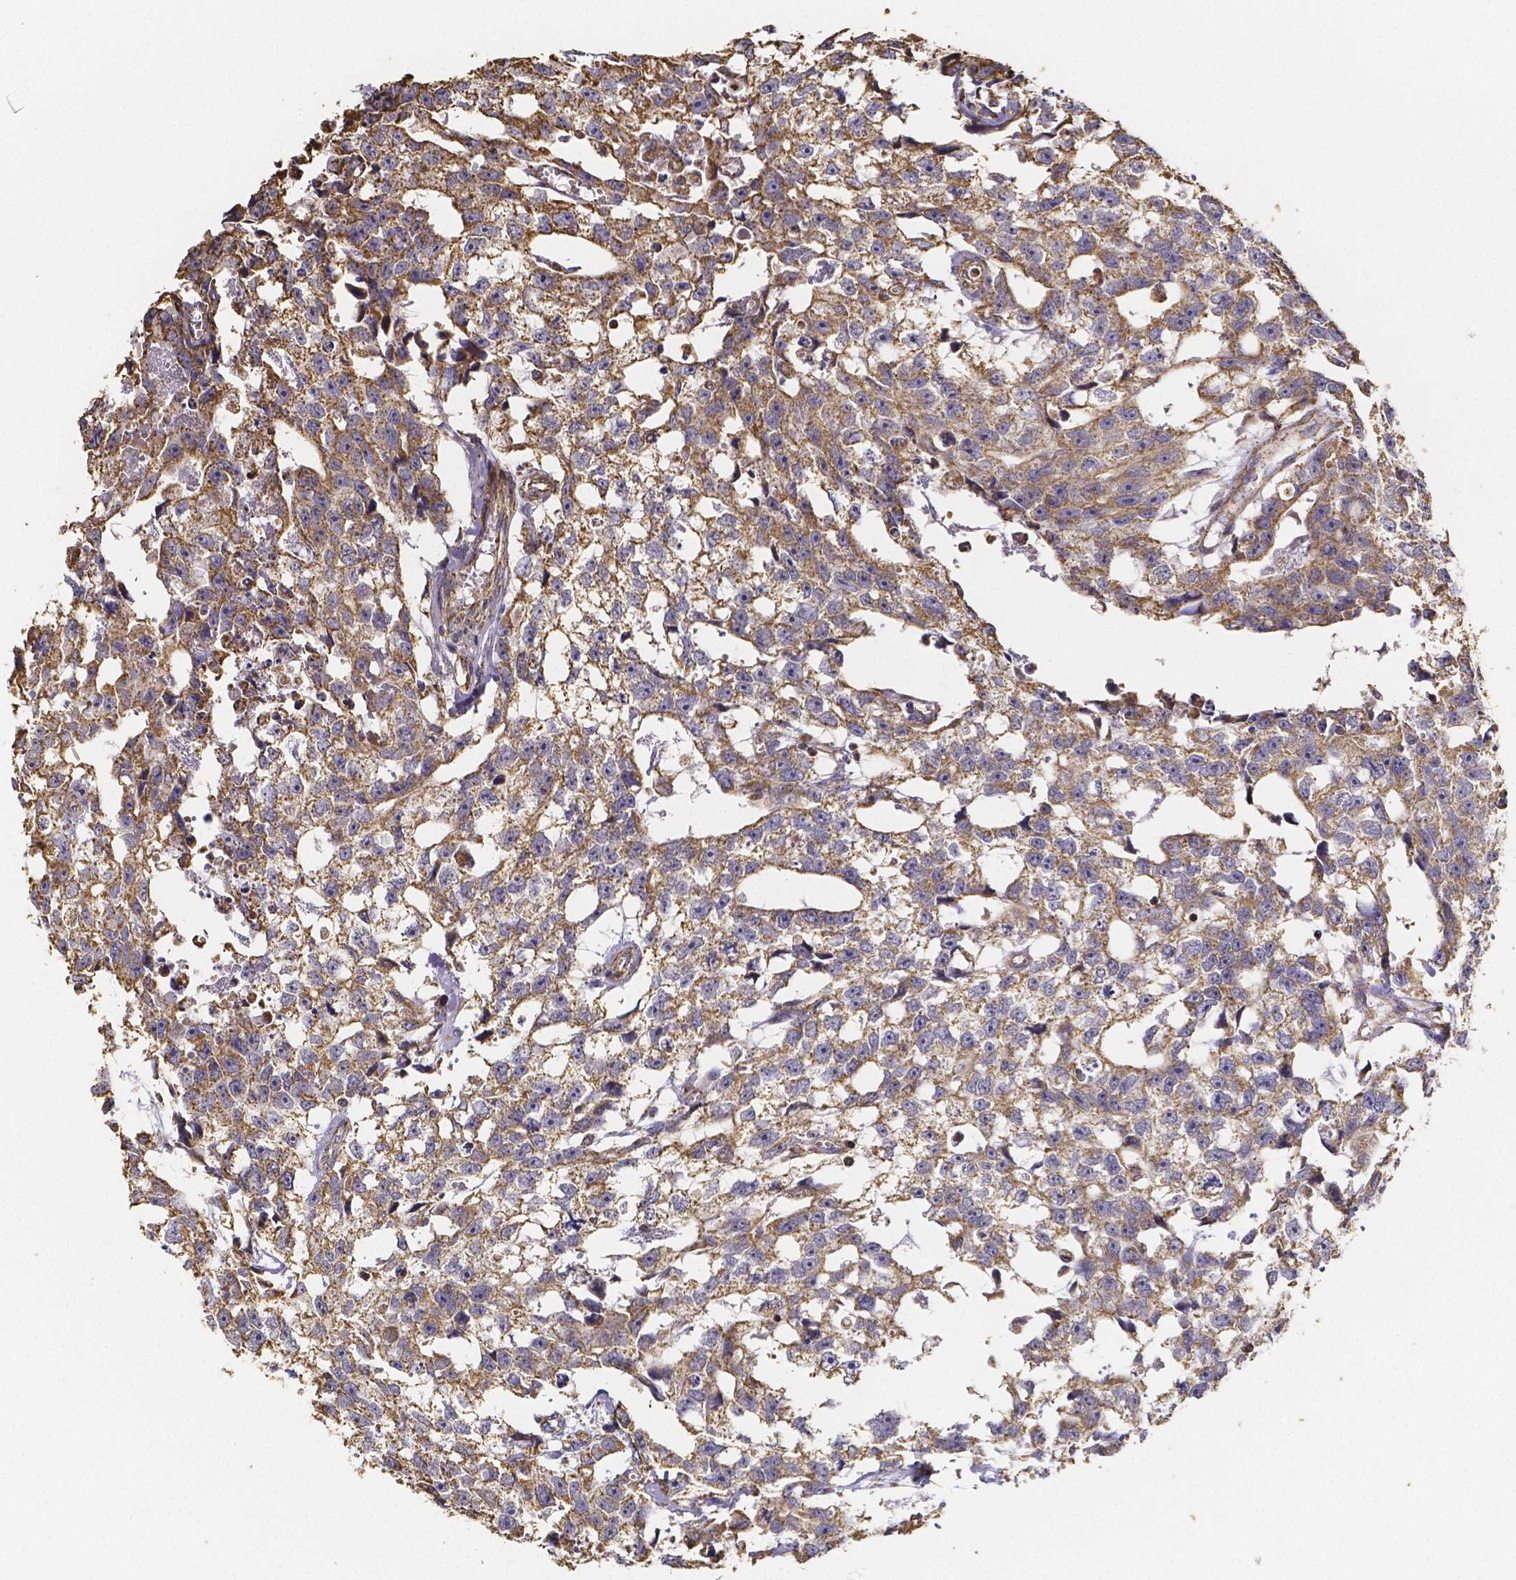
{"staining": {"intensity": "moderate", "quantity": ">75%", "location": "cytoplasmic/membranous"}, "tissue": "testis cancer", "cell_type": "Tumor cells", "image_type": "cancer", "snomed": [{"axis": "morphology", "description": "Carcinoma, Embryonal, NOS"}, {"axis": "morphology", "description": "Teratoma, malignant, NOS"}, {"axis": "topography", "description": "Testis"}], "caption": "Immunohistochemistry micrograph of neoplastic tissue: human testis cancer stained using immunohistochemistry (IHC) displays medium levels of moderate protein expression localized specifically in the cytoplasmic/membranous of tumor cells, appearing as a cytoplasmic/membranous brown color.", "gene": "SLC35D2", "patient": {"sex": "male", "age": 44}}